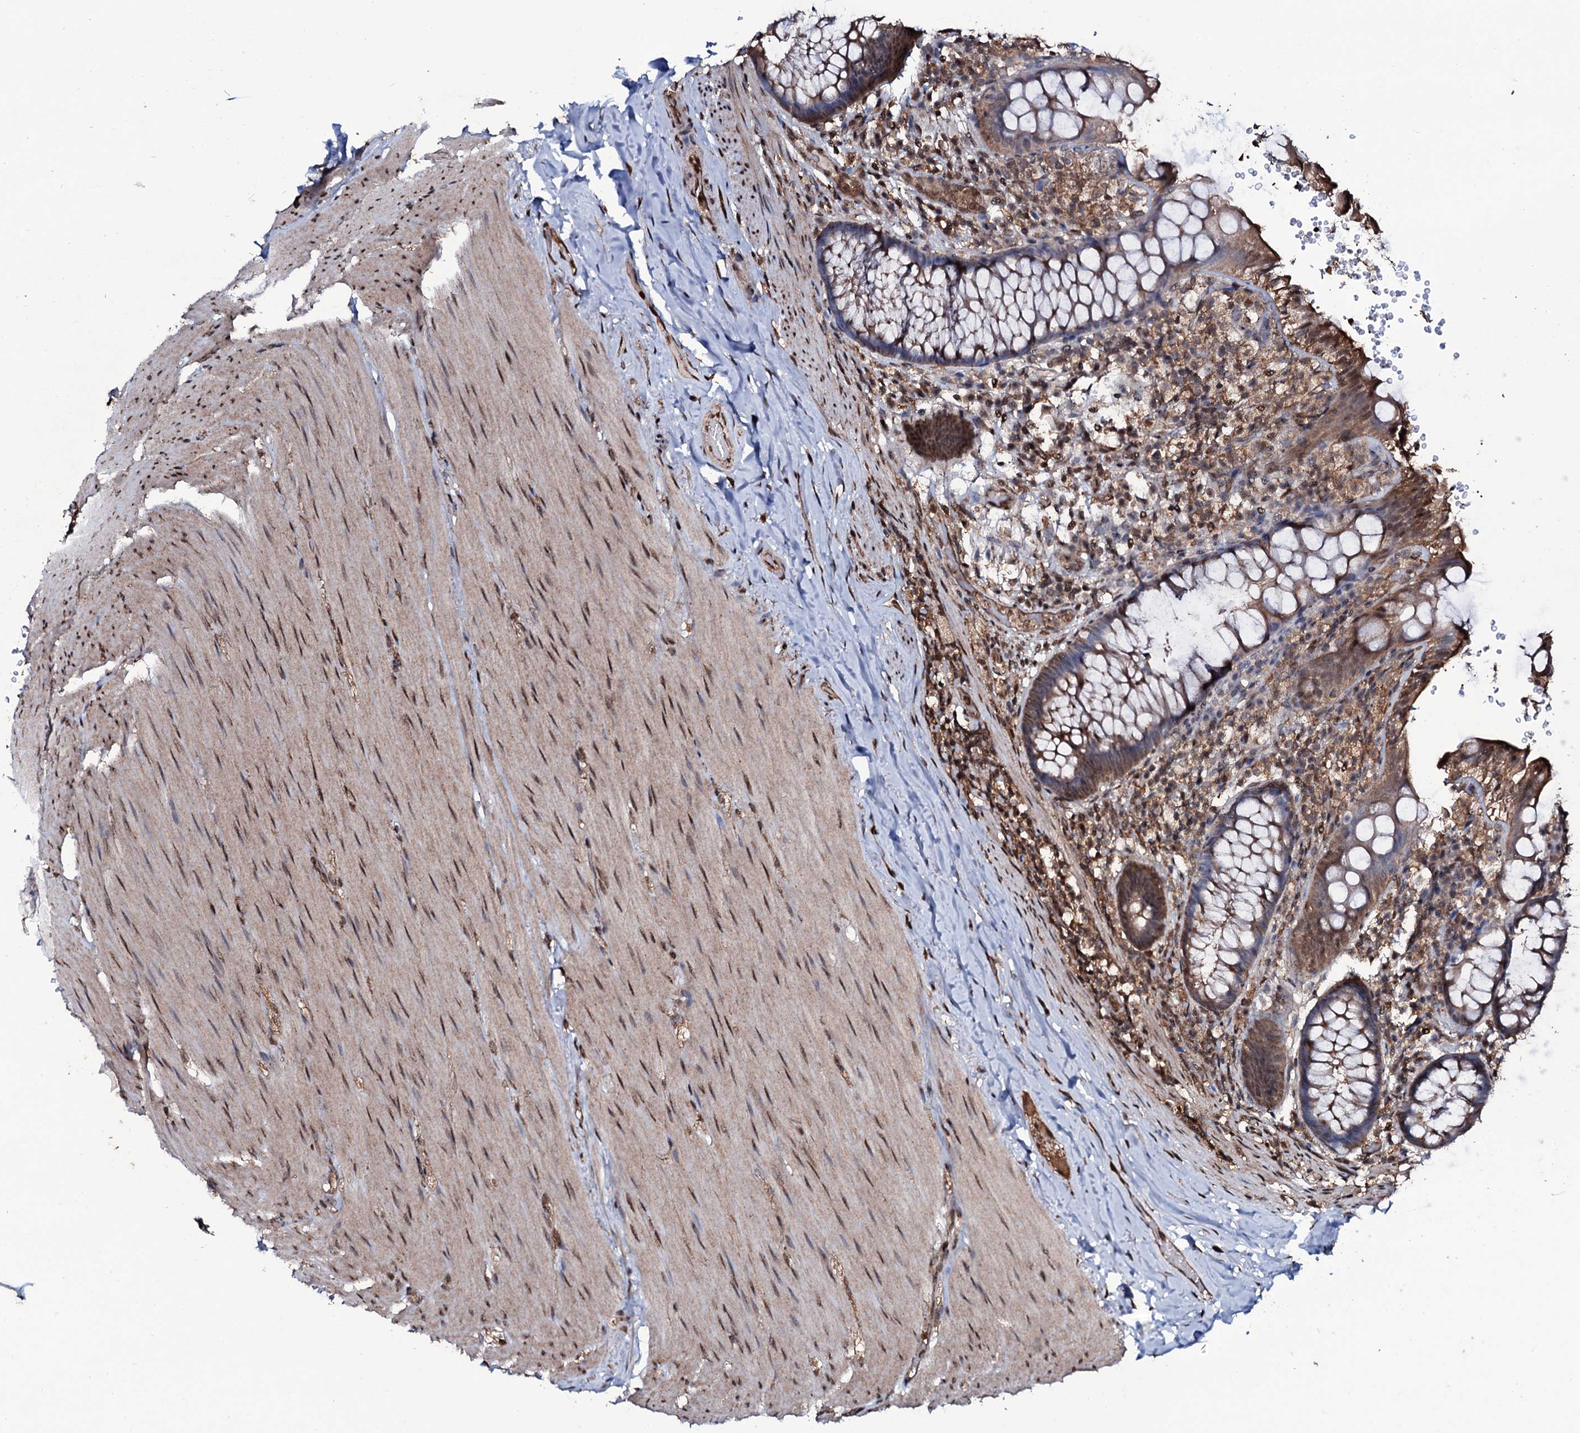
{"staining": {"intensity": "moderate", "quantity": ">75%", "location": "cytoplasmic/membranous,nuclear"}, "tissue": "rectum", "cell_type": "Glandular cells", "image_type": "normal", "snomed": [{"axis": "morphology", "description": "Normal tissue, NOS"}, {"axis": "topography", "description": "Rectum"}], "caption": "Immunohistochemistry photomicrograph of benign rectum stained for a protein (brown), which shows medium levels of moderate cytoplasmic/membranous,nuclear staining in about >75% of glandular cells.", "gene": "COG6", "patient": {"sex": "male", "age": 83}}